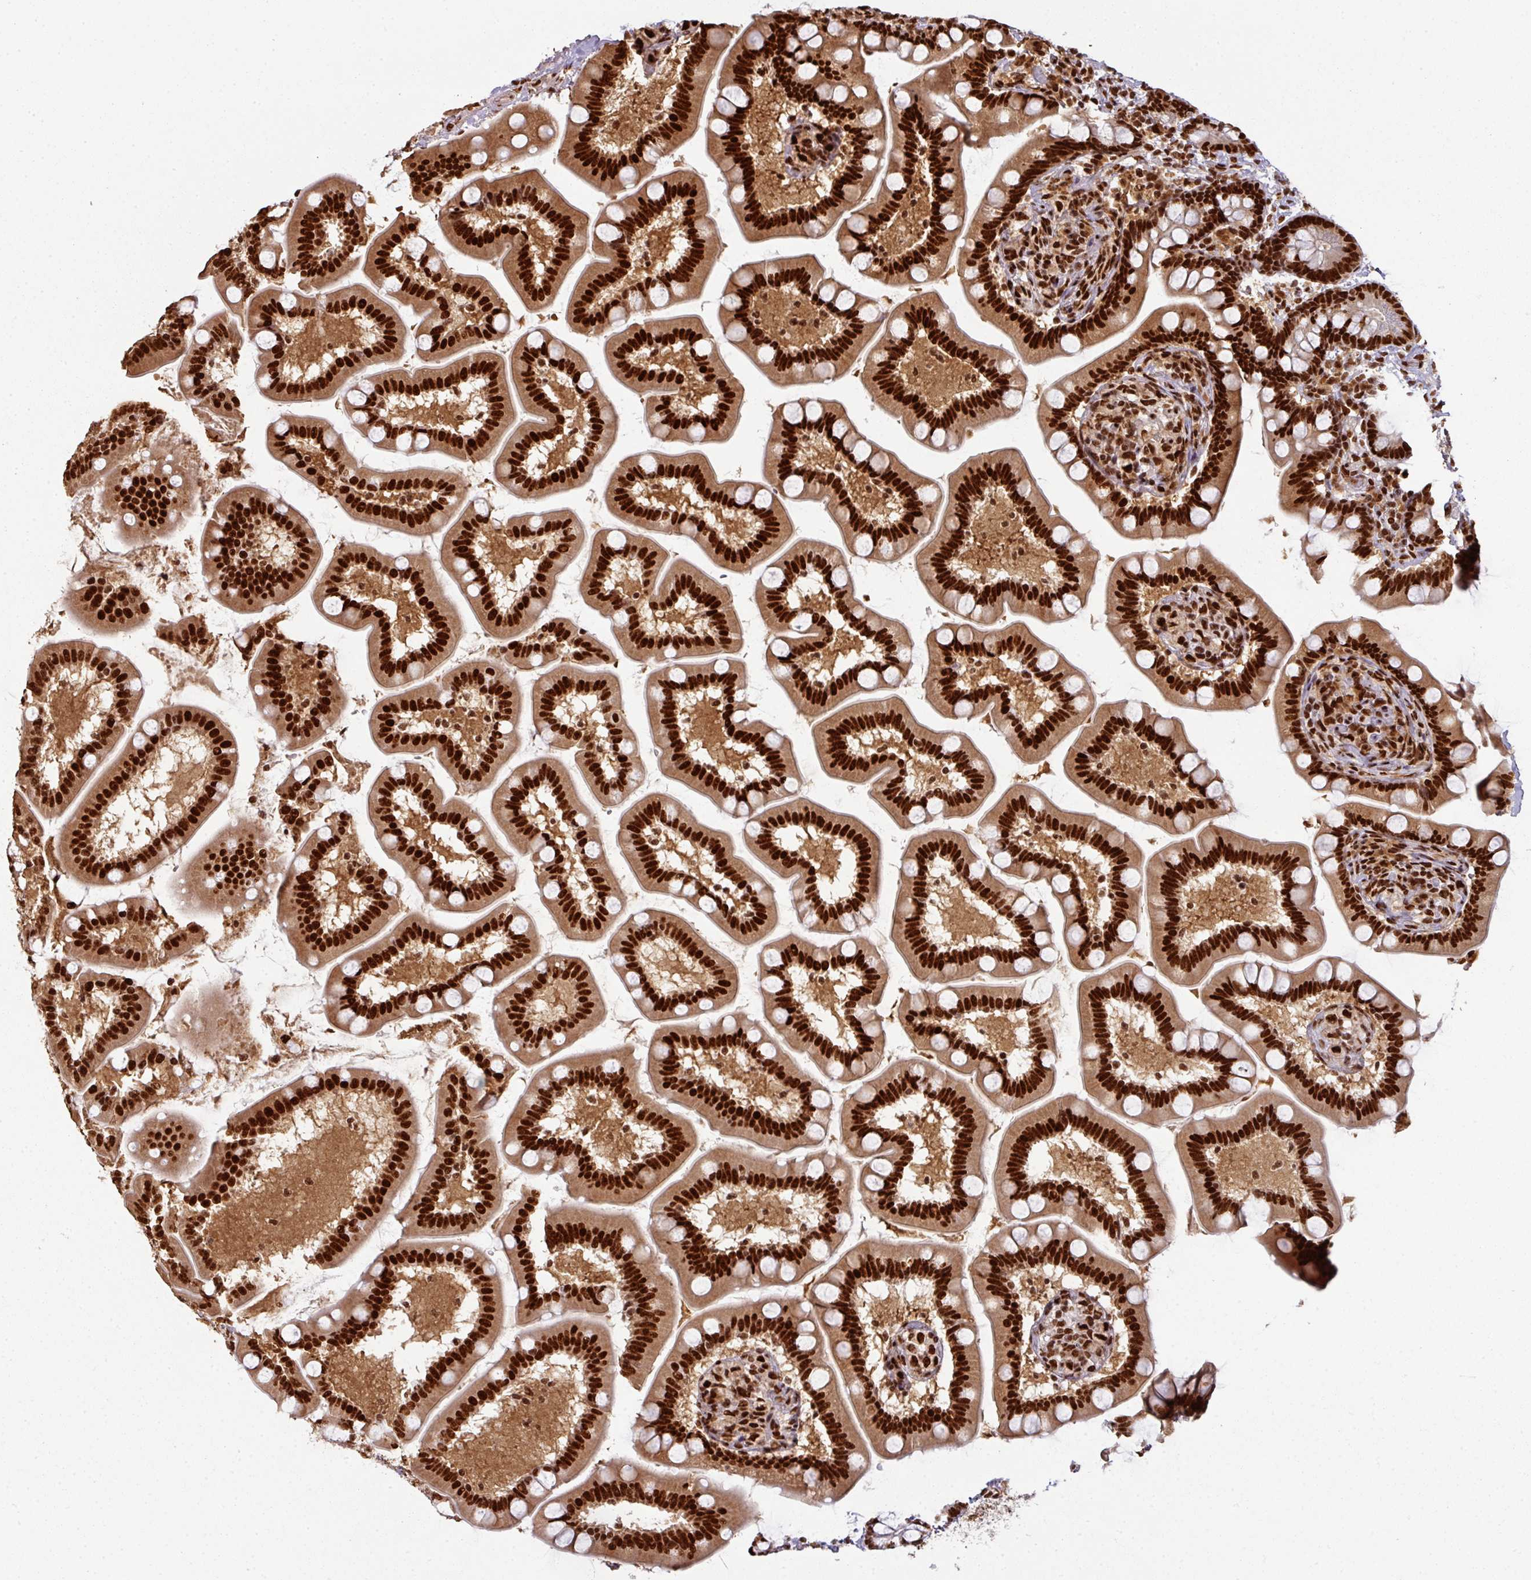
{"staining": {"intensity": "strong", "quantity": ">75%", "location": "cytoplasmic/membranous,nuclear"}, "tissue": "small intestine", "cell_type": "Glandular cells", "image_type": "normal", "snomed": [{"axis": "morphology", "description": "Normal tissue, NOS"}, {"axis": "topography", "description": "Small intestine"}], "caption": "An IHC photomicrograph of unremarkable tissue is shown. Protein staining in brown highlights strong cytoplasmic/membranous,nuclear positivity in small intestine within glandular cells.", "gene": "SIK3", "patient": {"sex": "female", "age": 64}}